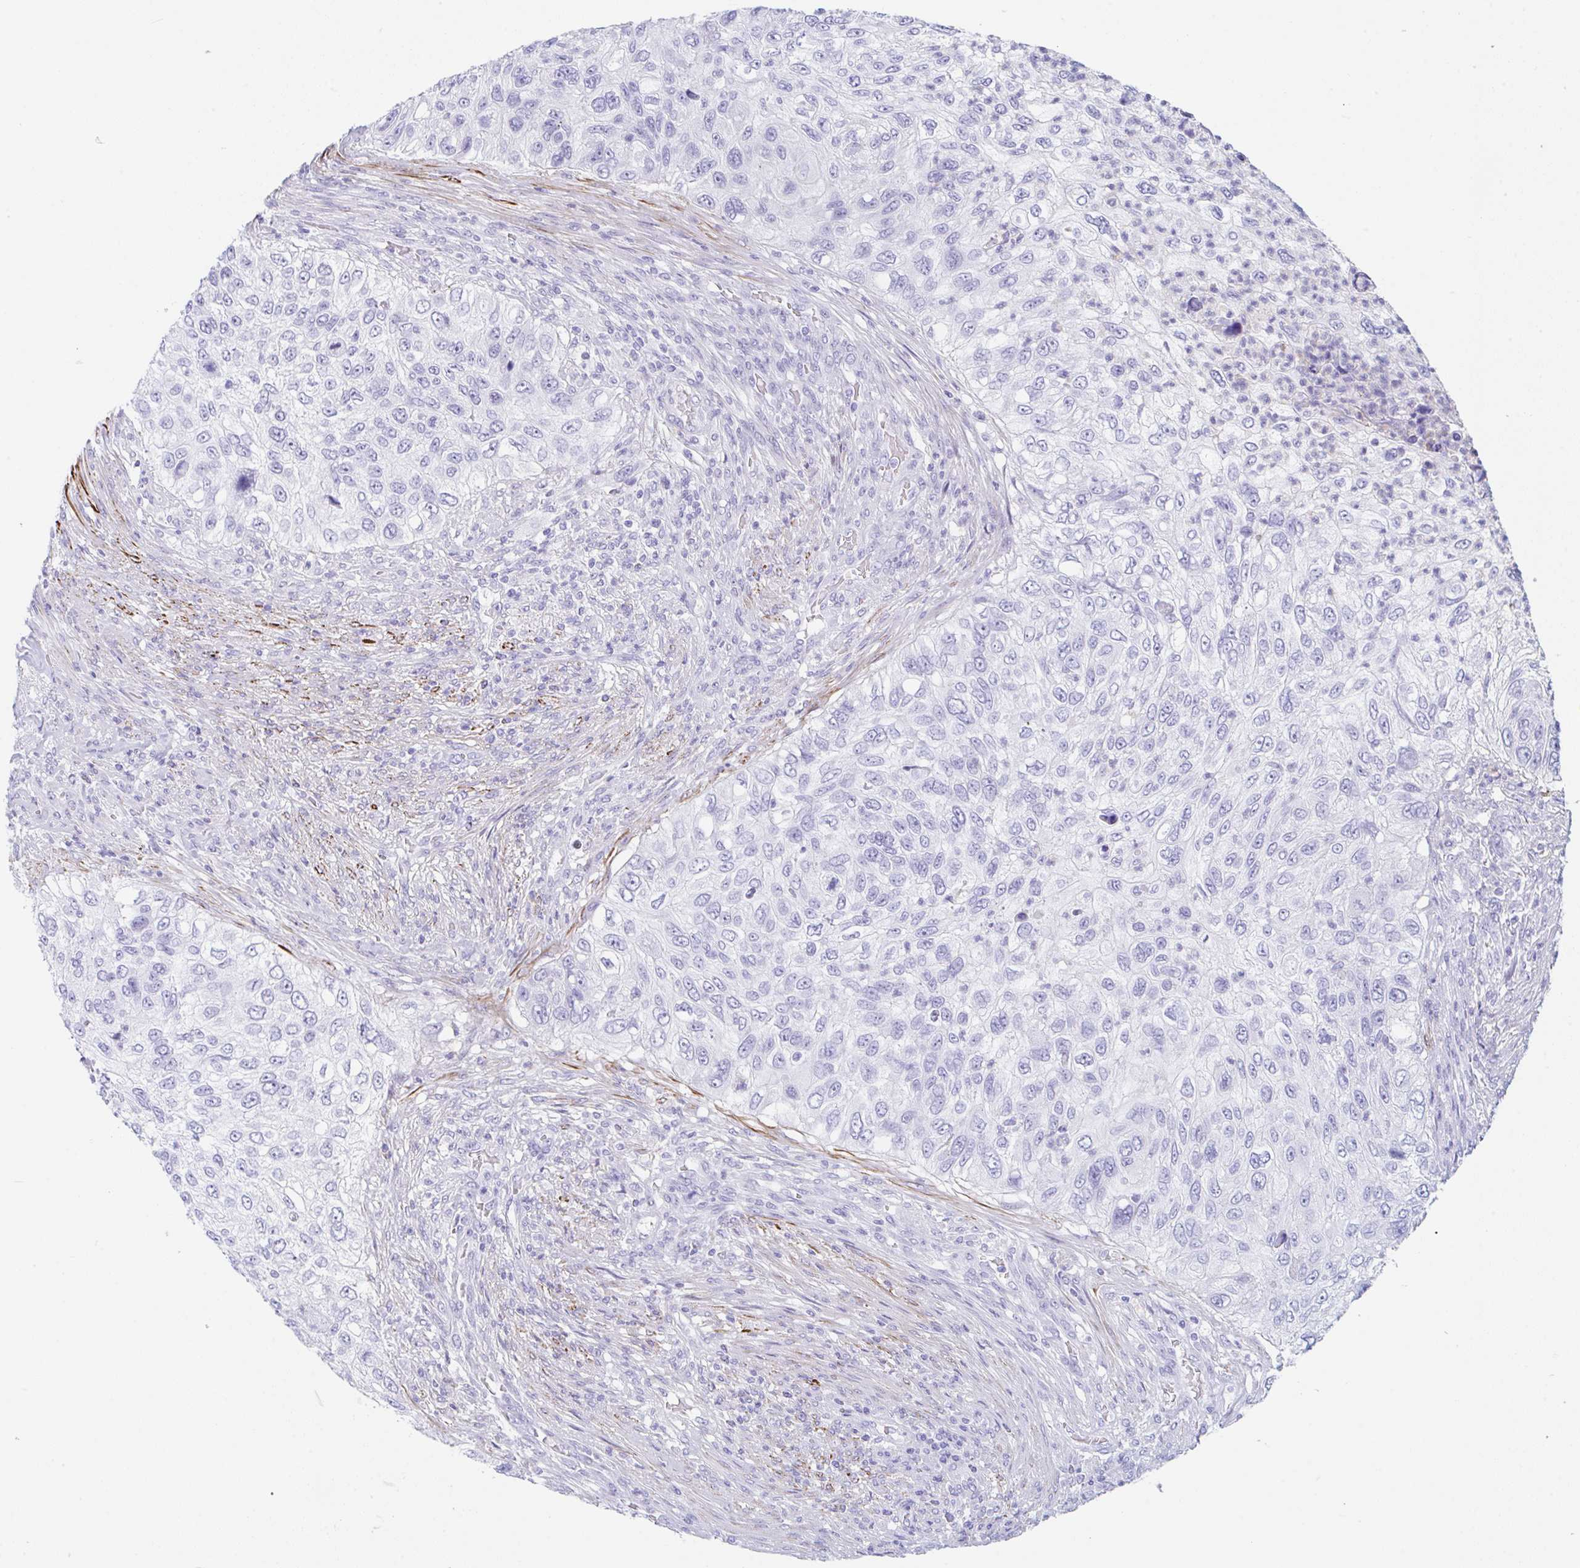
{"staining": {"intensity": "negative", "quantity": "none", "location": "none"}, "tissue": "urothelial cancer", "cell_type": "Tumor cells", "image_type": "cancer", "snomed": [{"axis": "morphology", "description": "Urothelial carcinoma, High grade"}, {"axis": "topography", "description": "Urinary bladder"}], "caption": "The micrograph reveals no significant staining in tumor cells of urothelial cancer.", "gene": "TAS2R41", "patient": {"sex": "female", "age": 60}}